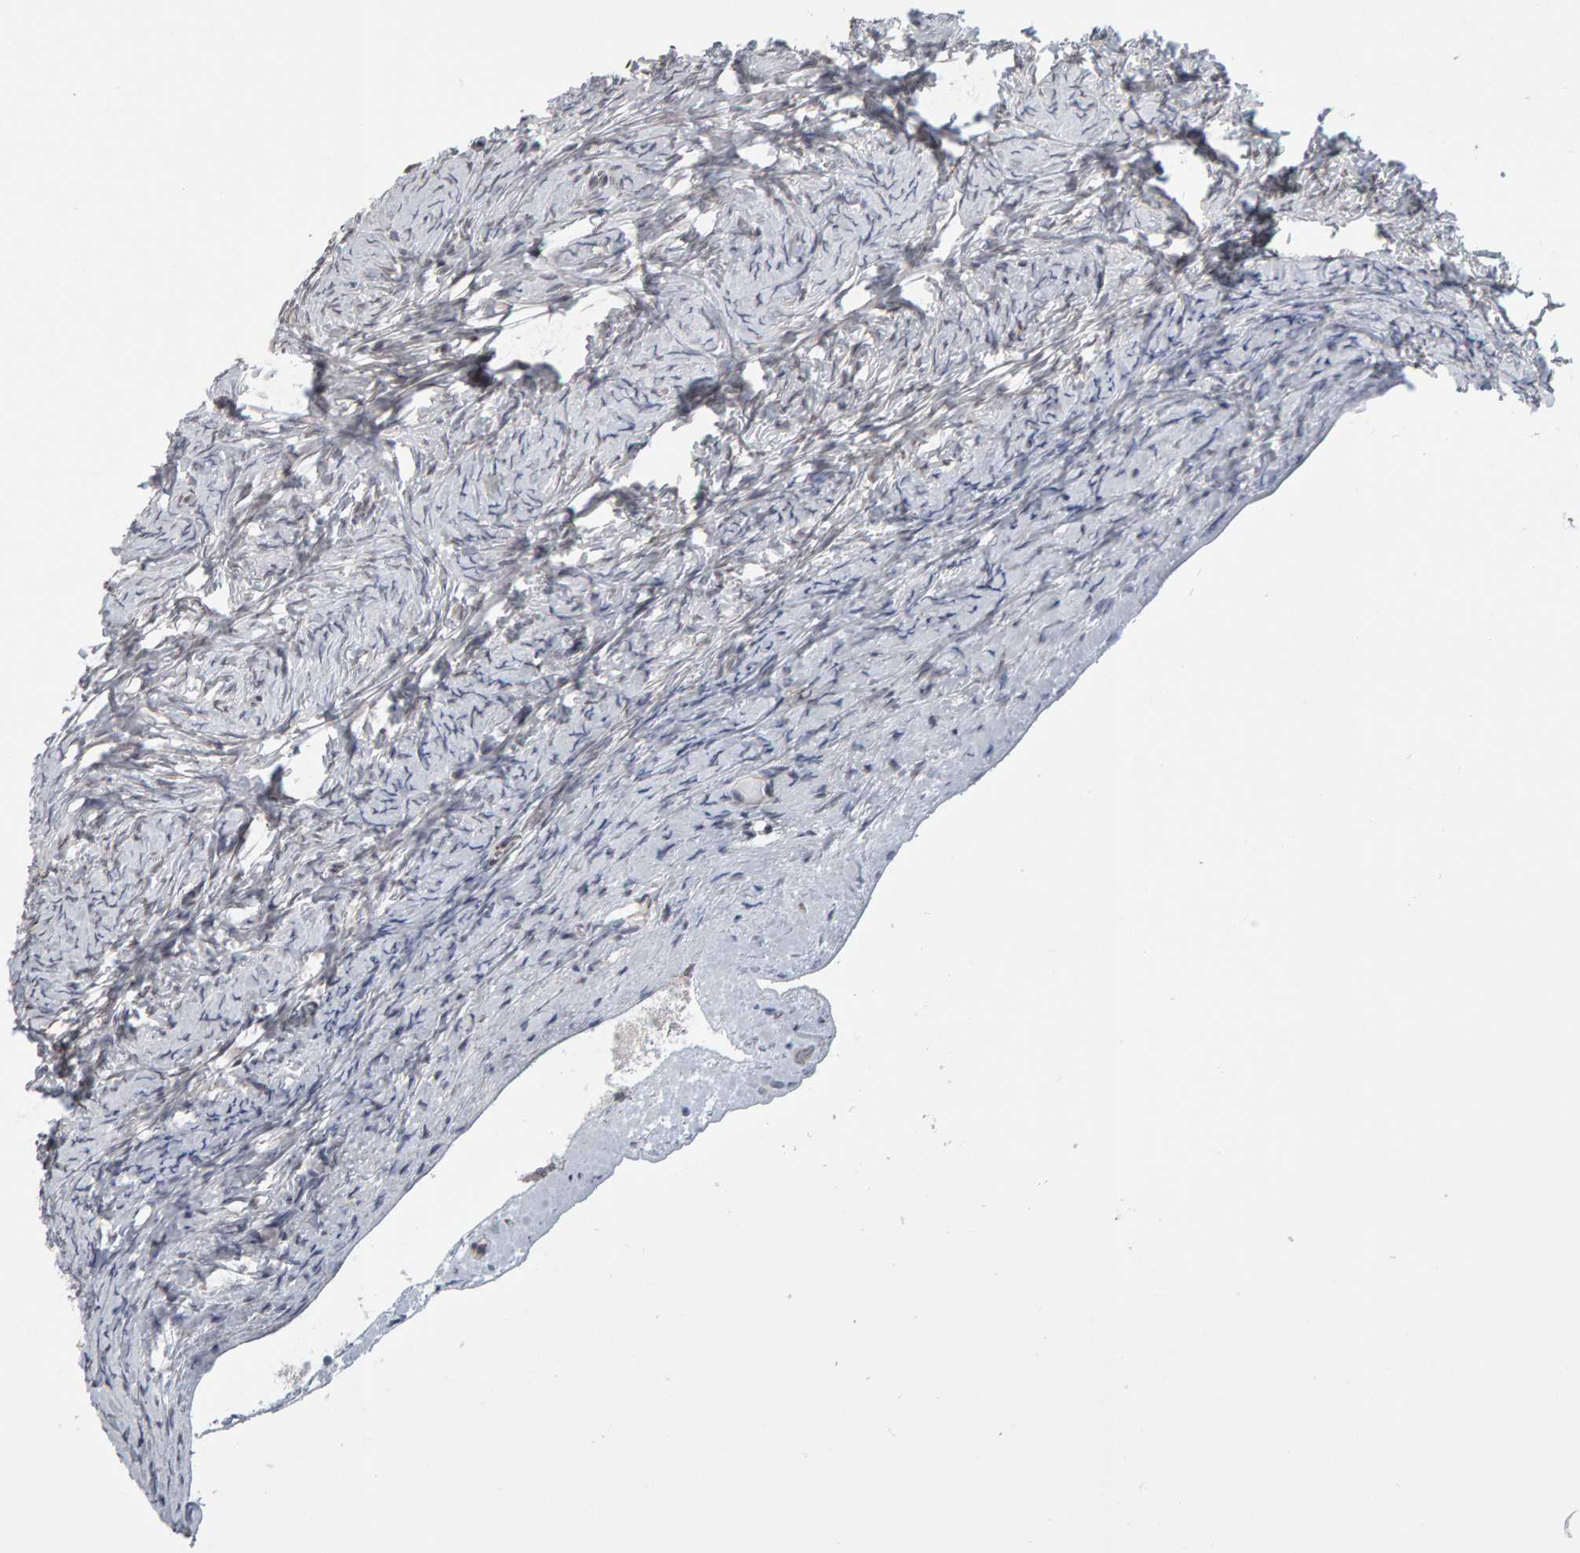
{"staining": {"intensity": "weak", "quantity": ">75%", "location": "cytoplasmic/membranous,nuclear"}, "tissue": "ovary", "cell_type": "Follicle cells", "image_type": "normal", "snomed": [{"axis": "morphology", "description": "Normal tissue, NOS"}, {"axis": "topography", "description": "Ovary"}], "caption": "Immunohistochemical staining of normal ovary reveals low levels of weak cytoplasmic/membranous,nuclear positivity in about >75% of follicle cells.", "gene": "ATF7IP", "patient": {"sex": "female", "age": 27}}